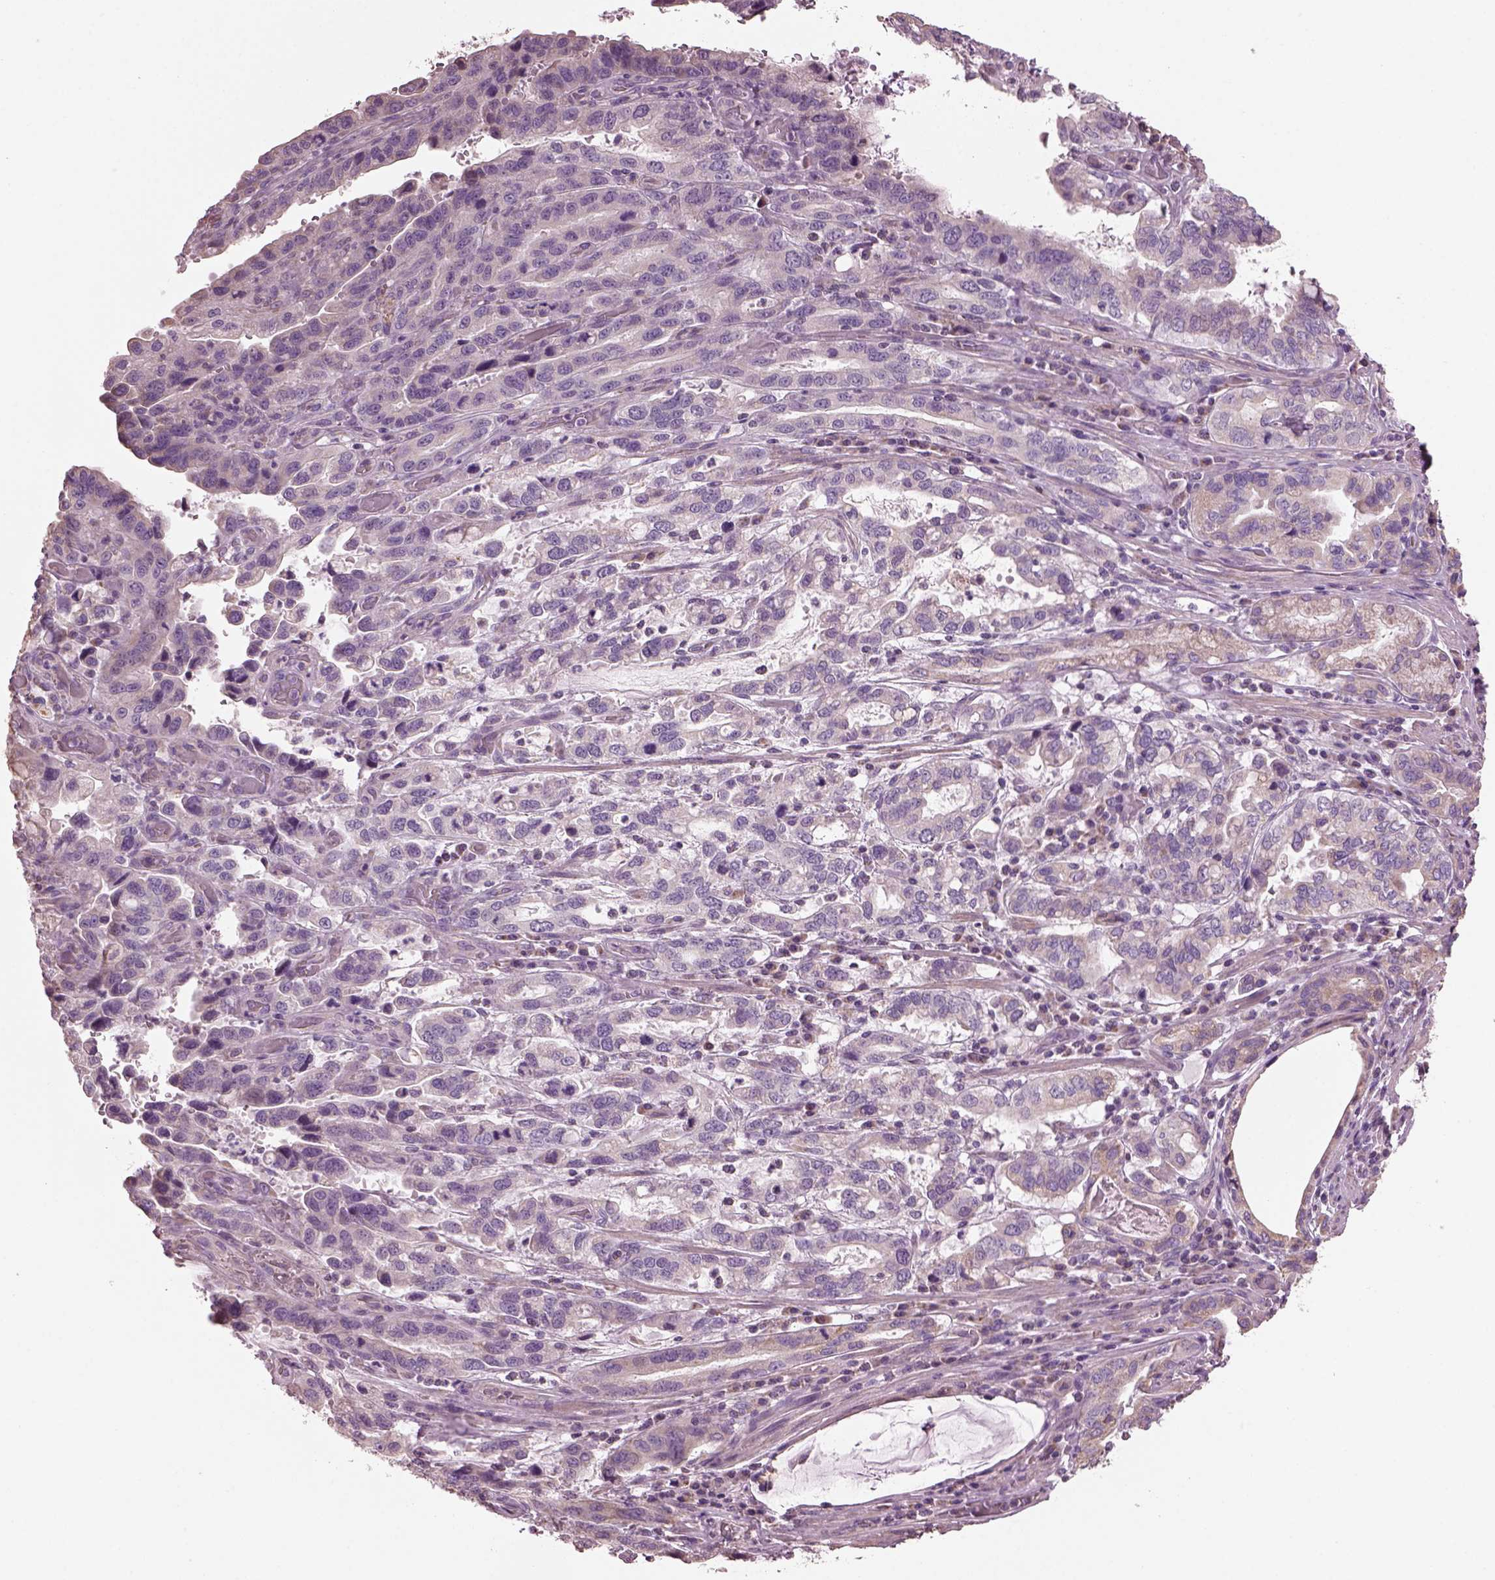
{"staining": {"intensity": "weak", "quantity": "<25%", "location": "cytoplasmic/membranous"}, "tissue": "stomach cancer", "cell_type": "Tumor cells", "image_type": "cancer", "snomed": [{"axis": "morphology", "description": "Adenocarcinoma, NOS"}, {"axis": "topography", "description": "Stomach, lower"}], "caption": "An image of human stomach adenocarcinoma is negative for staining in tumor cells. (DAB (3,3'-diaminobenzidine) immunohistochemistry (IHC) visualized using brightfield microscopy, high magnification).", "gene": "SPATA7", "patient": {"sex": "female", "age": 76}}